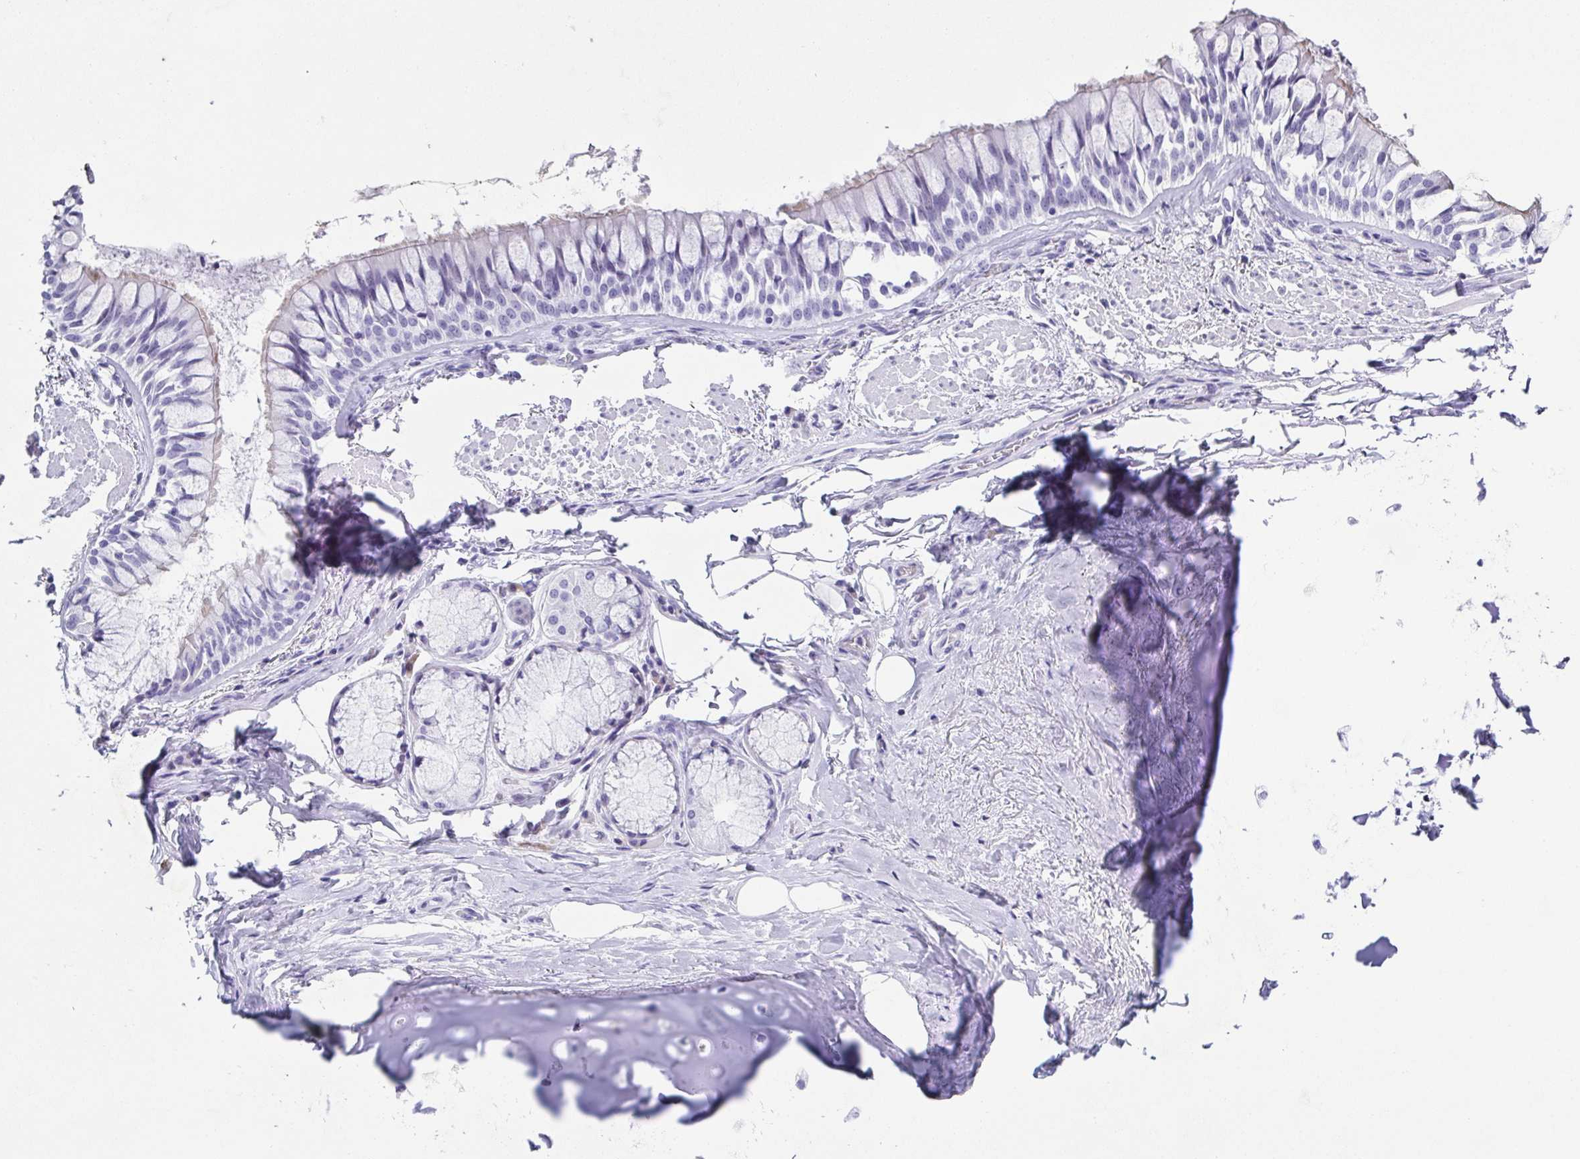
{"staining": {"intensity": "negative", "quantity": "none", "location": "none"}, "tissue": "adipose tissue", "cell_type": "Adipocytes", "image_type": "normal", "snomed": [{"axis": "morphology", "description": "Normal tissue, NOS"}, {"axis": "topography", "description": "Cartilage tissue"}, {"axis": "topography", "description": "Bronchus"}], "caption": "Unremarkable adipose tissue was stained to show a protein in brown. There is no significant expression in adipocytes. The staining is performed using DAB (3,3'-diaminobenzidine) brown chromogen with nuclei counter-stained in using hematoxylin.", "gene": "TNNT2", "patient": {"sex": "male", "age": 64}}